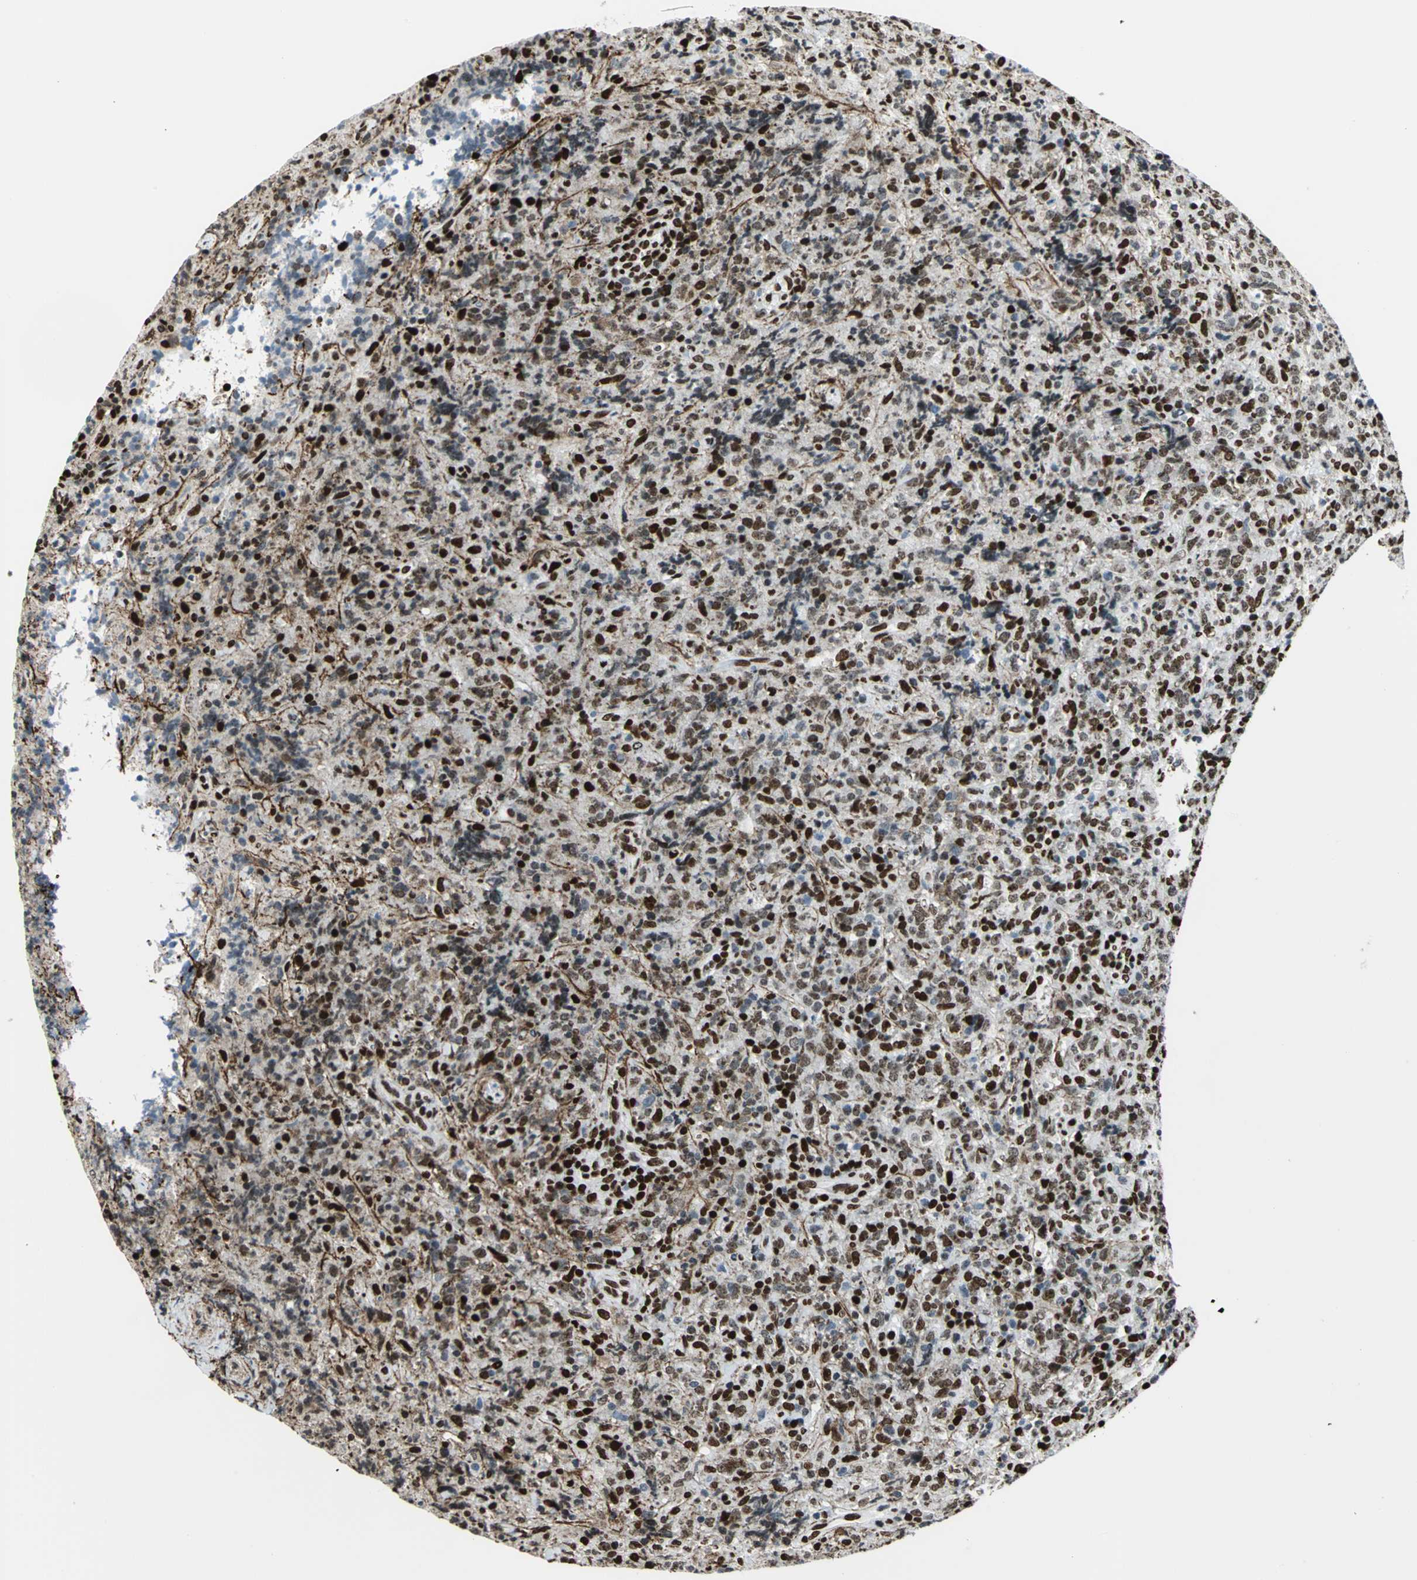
{"staining": {"intensity": "strong", "quantity": ">75%", "location": "nuclear"}, "tissue": "lymphoma", "cell_type": "Tumor cells", "image_type": "cancer", "snomed": [{"axis": "morphology", "description": "Malignant lymphoma, non-Hodgkin's type, High grade"}, {"axis": "topography", "description": "Tonsil"}], "caption": "Lymphoma tissue shows strong nuclear positivity in approximately >75% of tumor cells, visualized by immunohistochemistry.", "gene": "APEX1", "patient": {"sex": "female", "age": 36}}